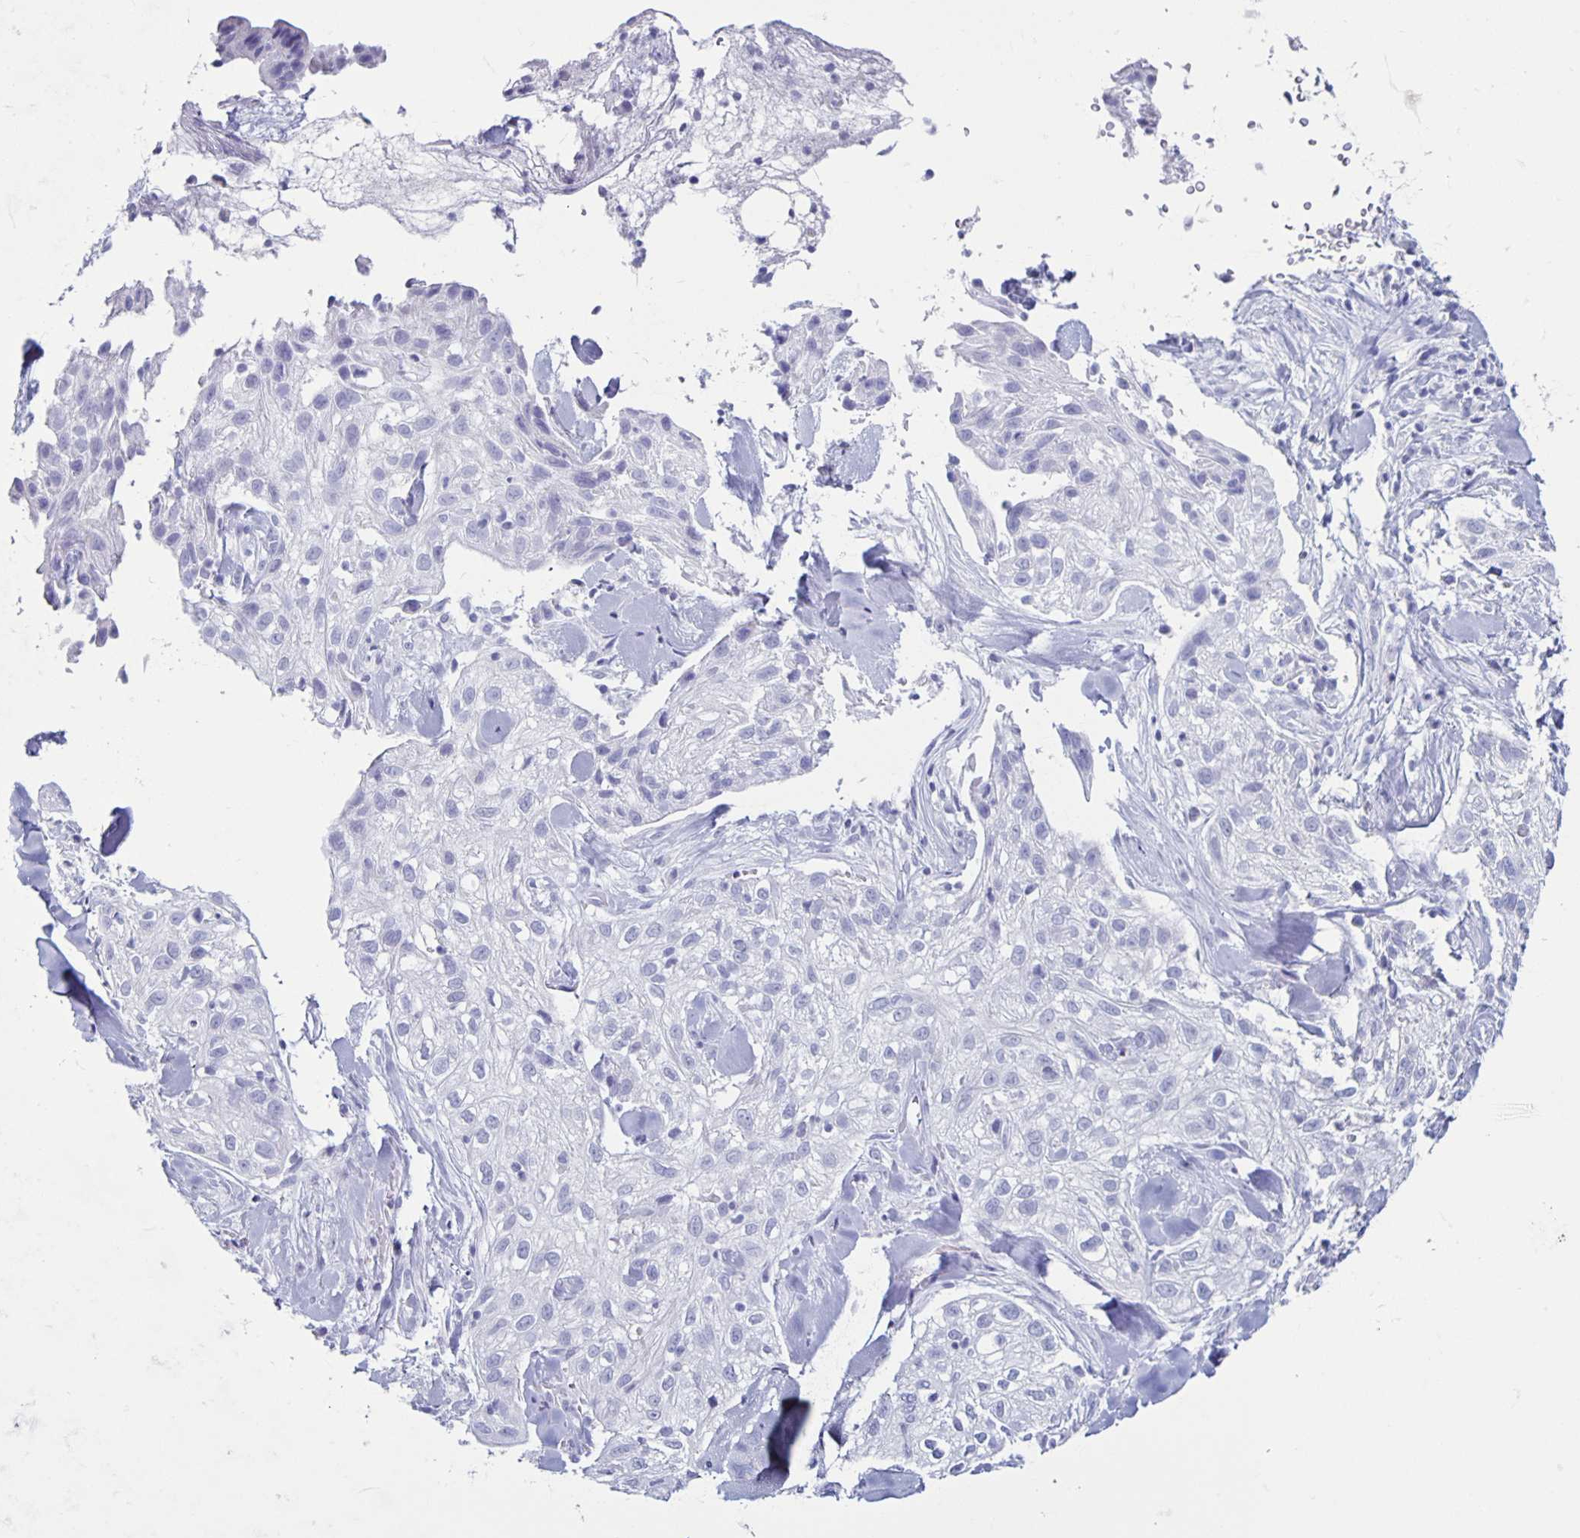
{"staining": {"intensity": "negative", "quantity": "none", "location": "none"}, "tissue": "skin cancer", "cell_type": "Tumor cells", "image_type": "cancer", "snomed": [{"axis": "morphology", "description": "Squamous cell carcinoma, NOS"}, {"axis": "topography", "description": "Skin"}], "caption": "Image shows no significant protein staining in tumor cells of skin cancer.", "gene": "CT45A5", "patient": {"sex": "male", "age": 82}}